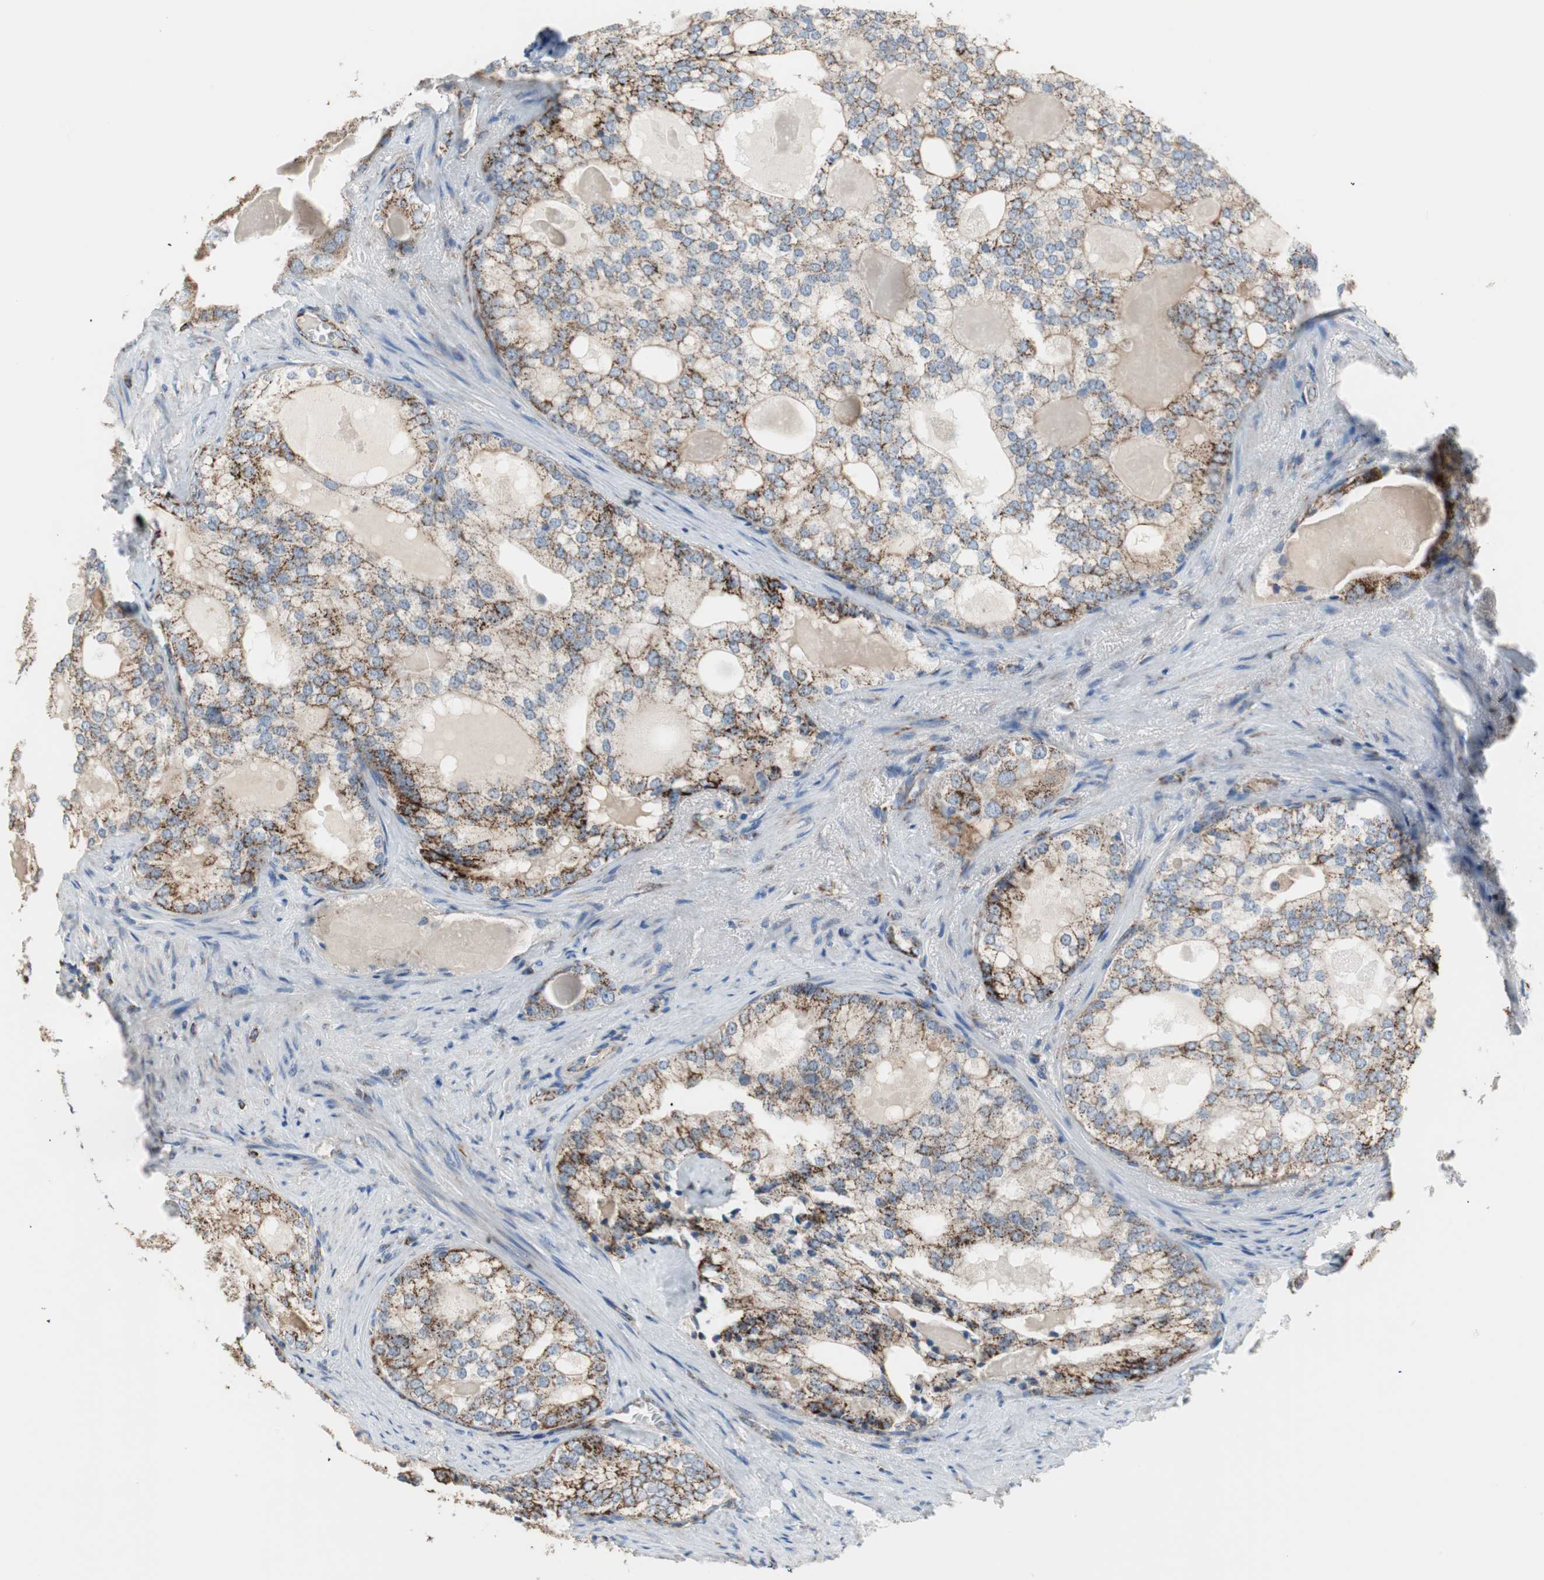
{"staining": {"intensity": "strong", "quantity": "25%-75%", "location": "cytoplasmic/membranous"}, "tissue": "prostate cancer", "cell_type": "Tumor cells", "image_type": "cancer", "snomed": [{"axis": "morphology", "description": "Adenocarcinoma, High grade"}, {"axis": "topography", "description": "Prostate"}], "caption": "A high amount of strong cytoplasmic/membranous staining is present in approximately 25%-75% of tumor cells in prostate cancer (adenocarcinoma (high-grade)) tissue.", "gene": "TST", "patient": {"sex": "male", "age": 66}}